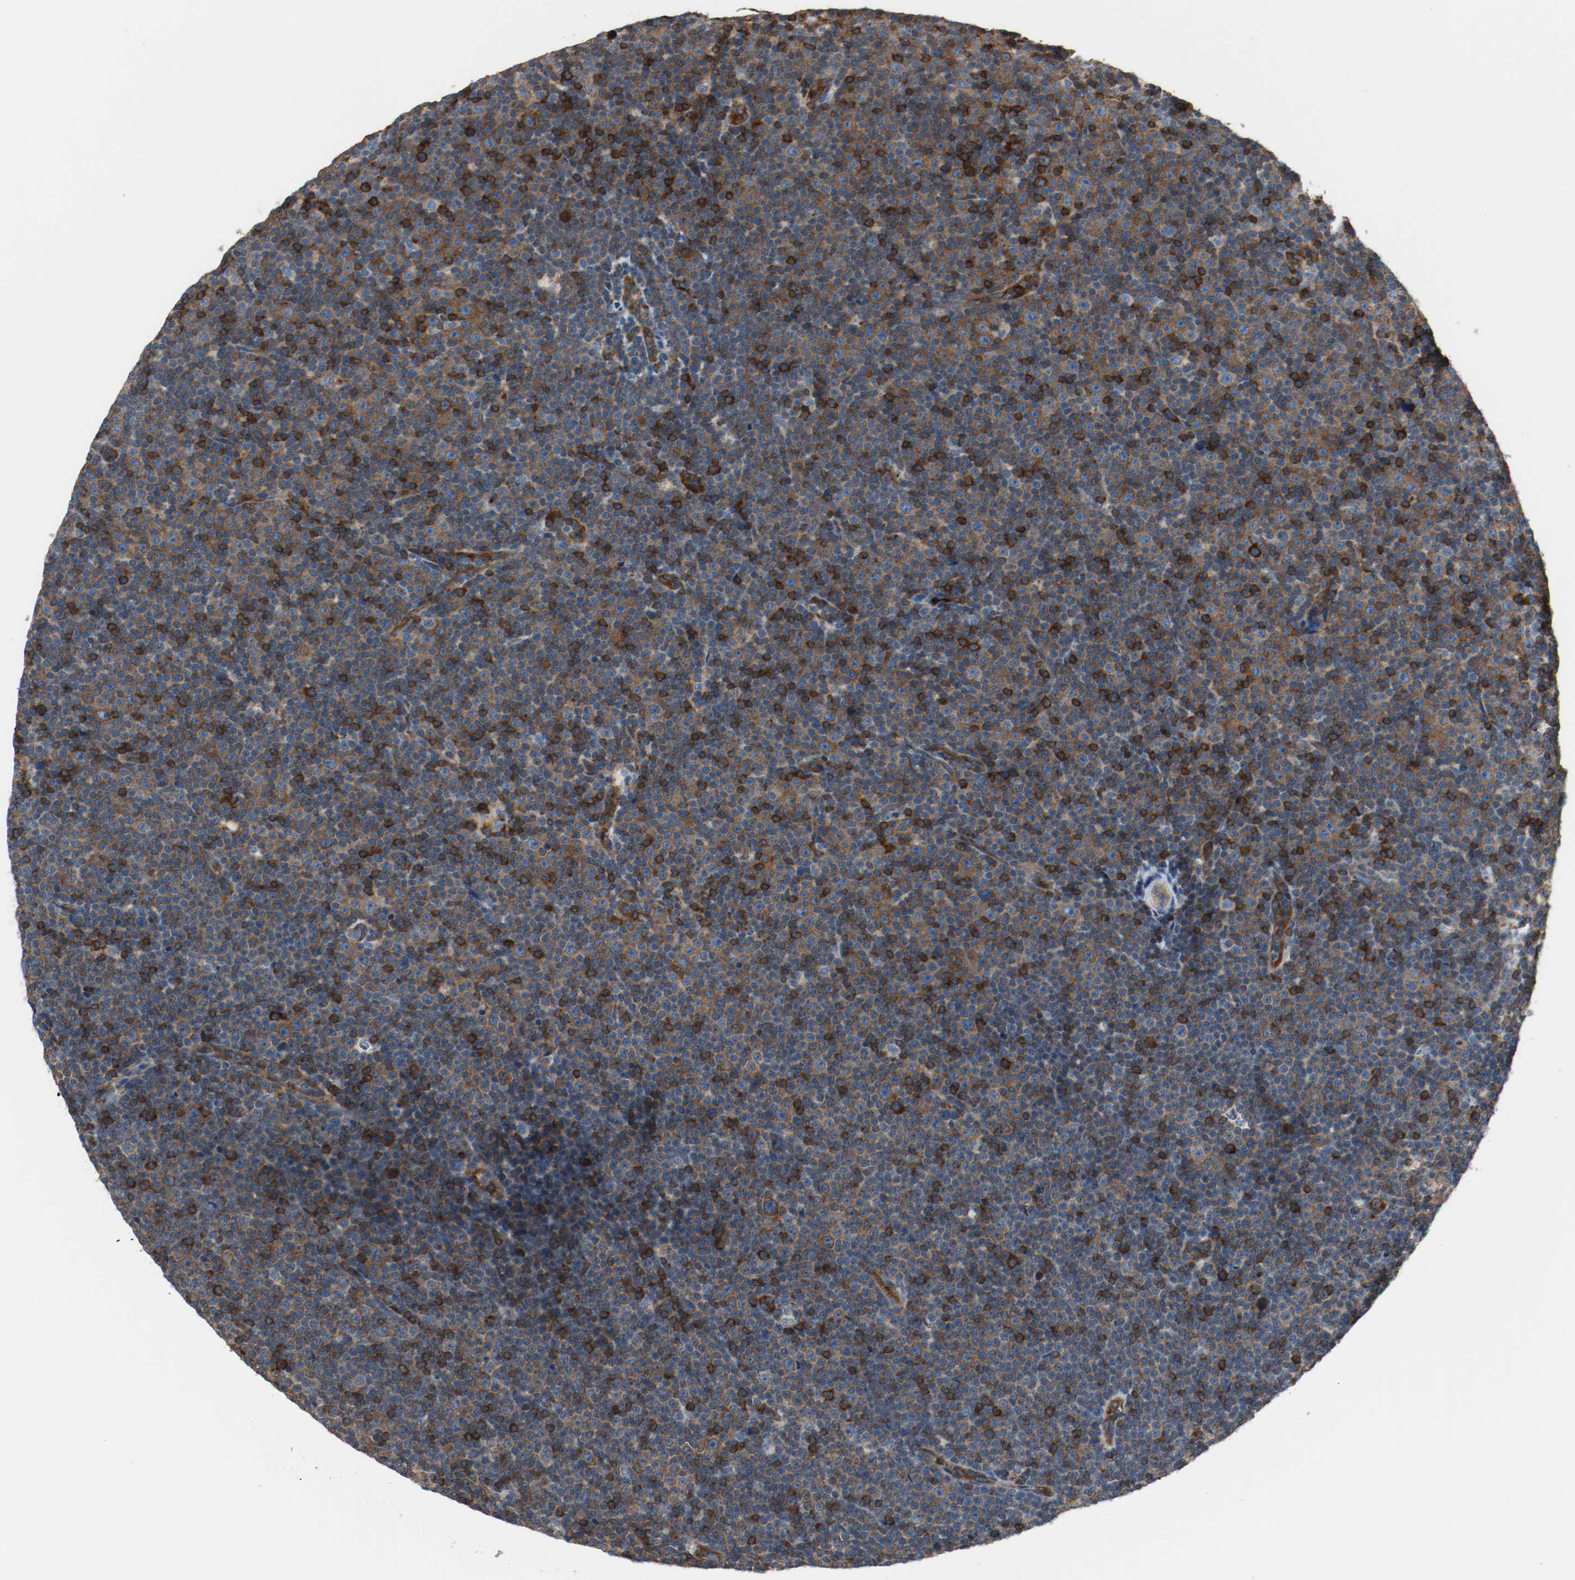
{"staining": {"intensity": "strong", "quantity": ">75%", "location": "cytoplasmic/membranous"}, "tissue": "lymphoma", "cell_type": "Tumor cells", "image_type": "cancer", "snomed": [{"axis": "morphology", "description": "Malignant lymphoma, non-Hodgkin's type, Low grade"}, {"axis": "topography", "description": "Lymph node"}], "caption": "IHC photomicrograph of lymphoma stained for a protein (brown), which reveals high levels of strong cytoplasmic/membranous expression in about >75% of tumor cells.", "gene": "PLCG1", "patient": {"sex": "female", "age": 67}}